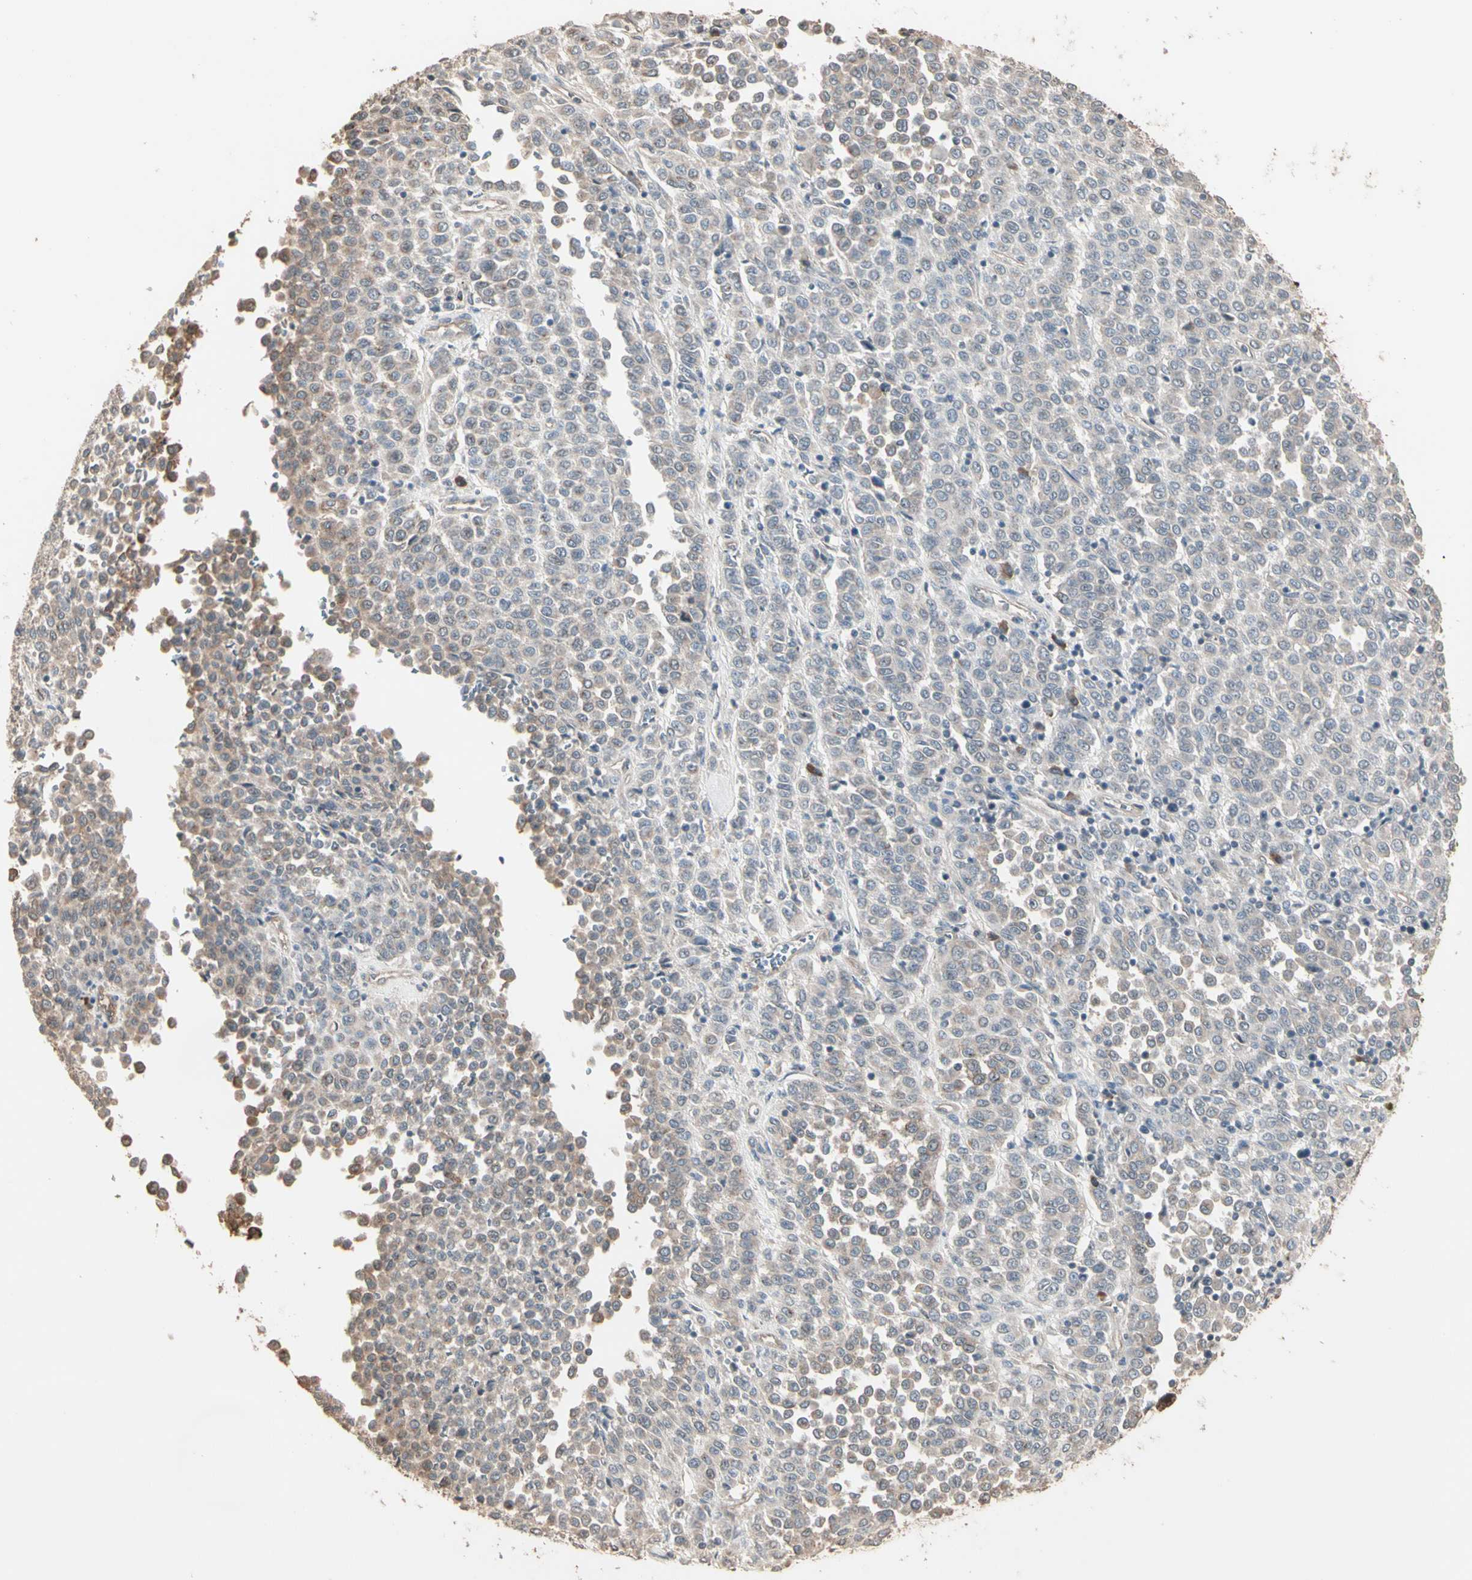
{"staining": {"intensity": "weak", "quantity": "<25%", "location": "cytoplasmic/membranous"}, "tissue": "melanoma", "cell_type": "Tumor cells", "image_type": "cancer", "snomed": [{"axis": "morphology", "description": "Malignant melanoma, Metastatic site"}, {"axis": "topography", "description": "Pancreas"}], "caption": "The micrograph displays no staining of tumor cells in malignant melanoma (metastatic site).", "gene": "GALNT3", "patient": {"sex": "female", "age": 30}}